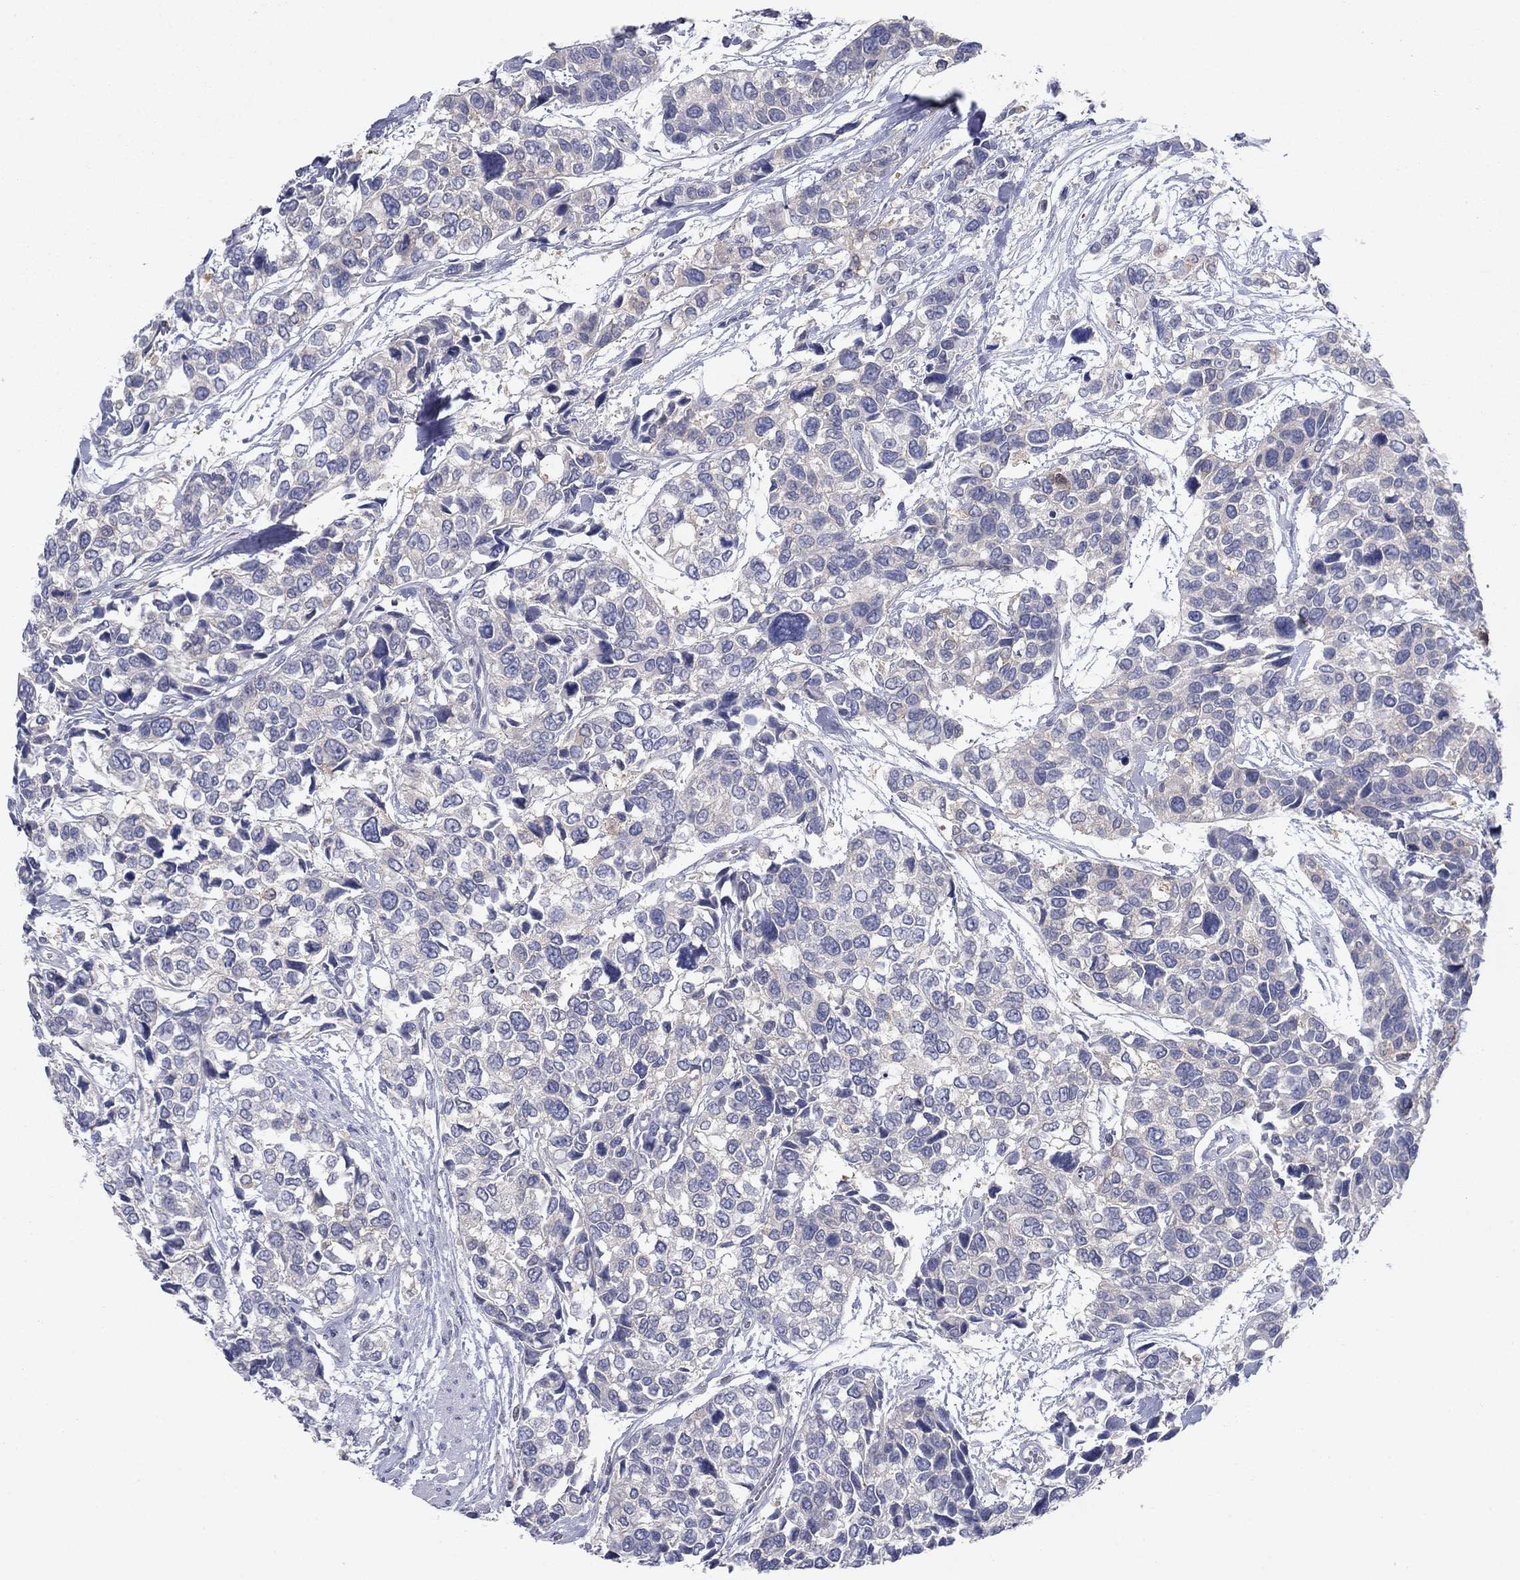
{"staining": {"intensity": "weak", "quantity": "<25%", "location": "cytoplasmic/membranous"}, "tissue": "urothelial cancer", "cell_type": "Tumor cells", "image_type": "cancer", "snomed": [{"axis": "morphology", "description": "Urothelial carcinoma, High grade"}, {"axis": "topography", "description": "Urinary bladder"}], "caption": "High power microscopy image of an immunohistochemistry photomicrograph of urothelial cancer, revealing no significant staining in tumor cells.", "gene": "PLS1", "patient": {"sex": "male", "age": 77}}